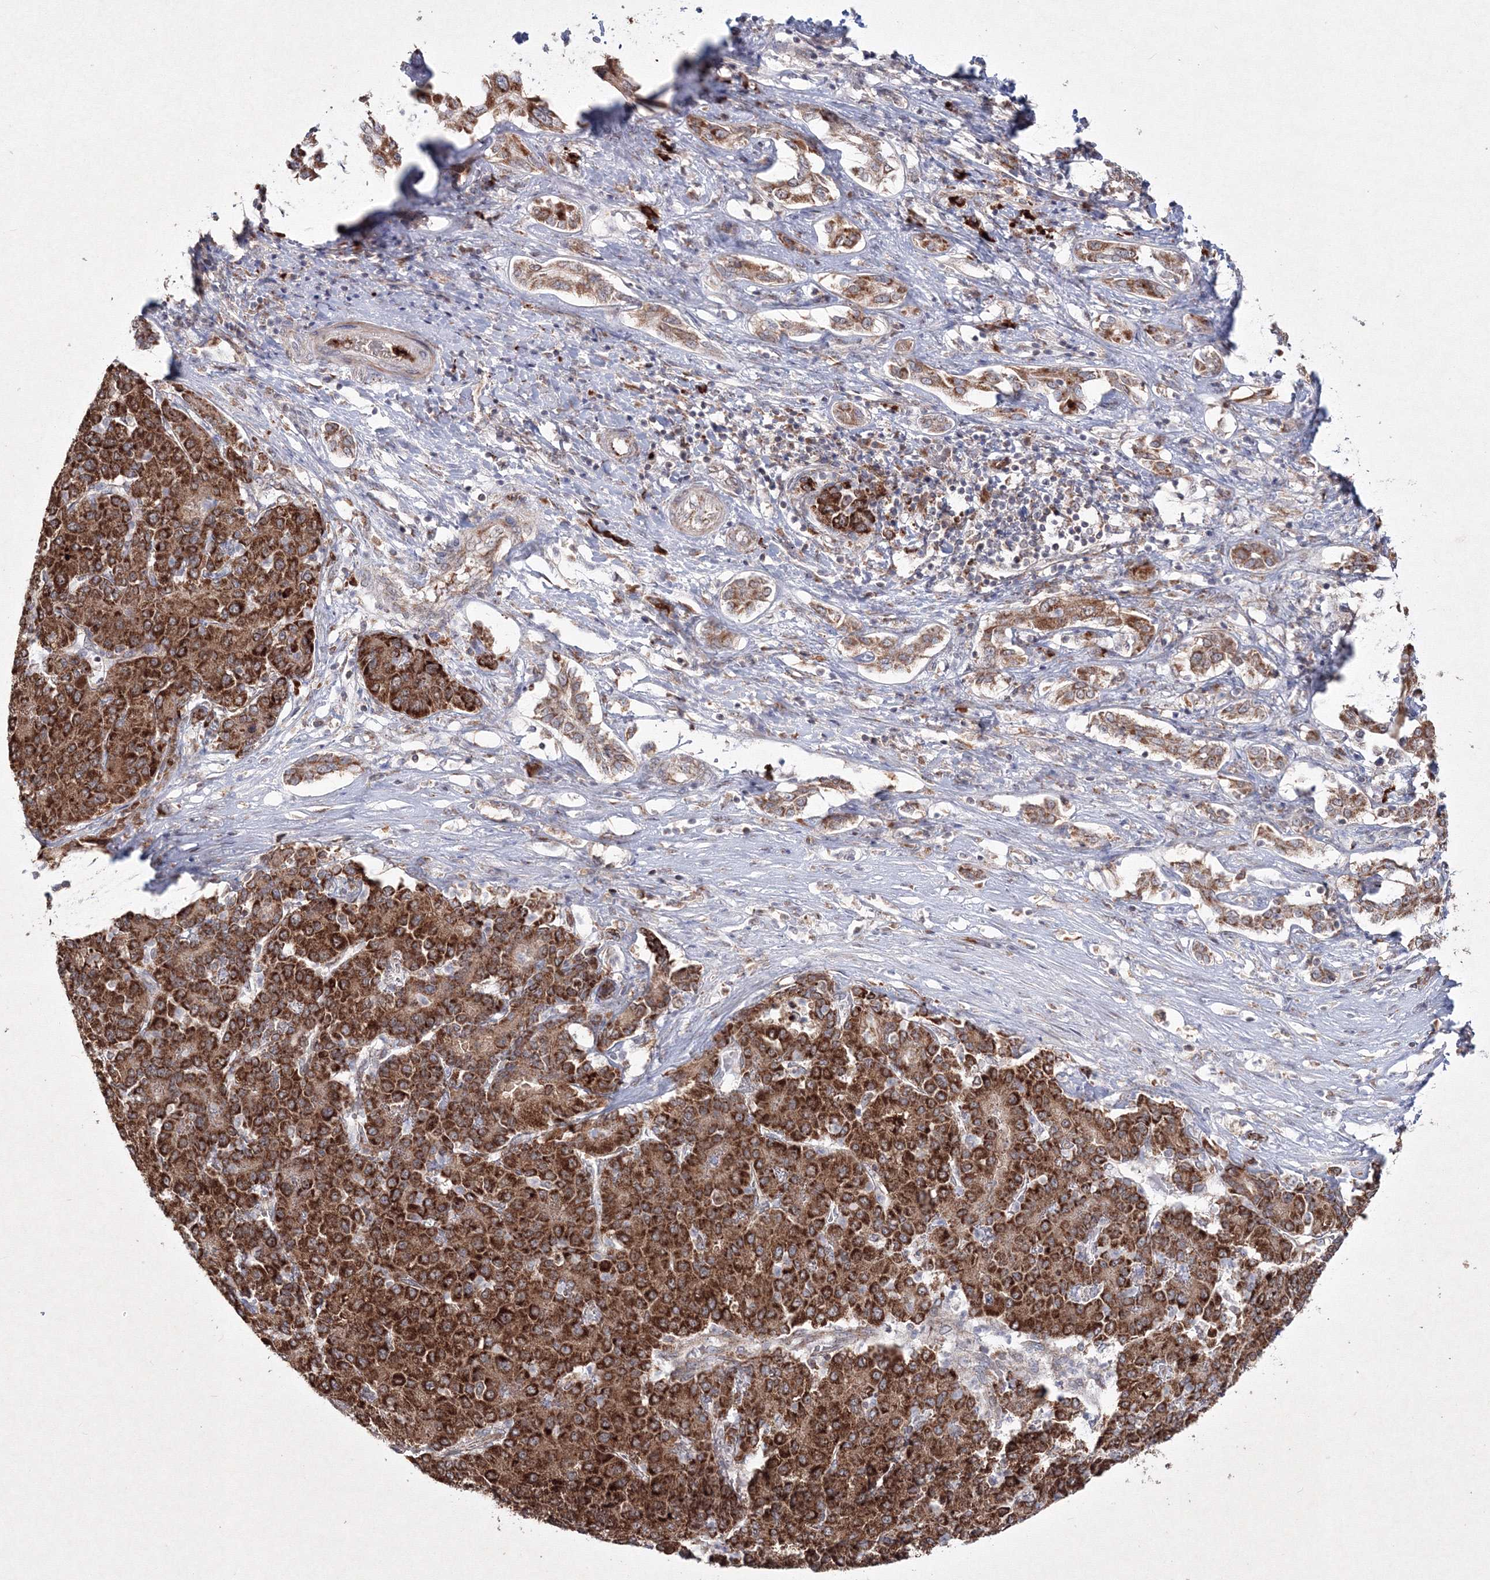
{"staining": {"intensity": "strong", "quantity": ">75%", "location": "cytoplasmic/membranous"}, "tissue": "liver cancer", "cell_type": "Tumor cells", "image_type": "cancer", "snomed": [{"axis": "morphology", "description": "Carcinoma, Hepatocellular, NOS"}, {"axis": "topography", "description": "Liver"}], "caption": "Approximately >75% of tumor cells in human liver cancer (hepatocellular carcinoma) show strong cytoplasmic/membranous protein expression as visualized by brown immunohistochemical staining.", "gene": "PEX13", "patient": {"sex": "male", "age": 65}}